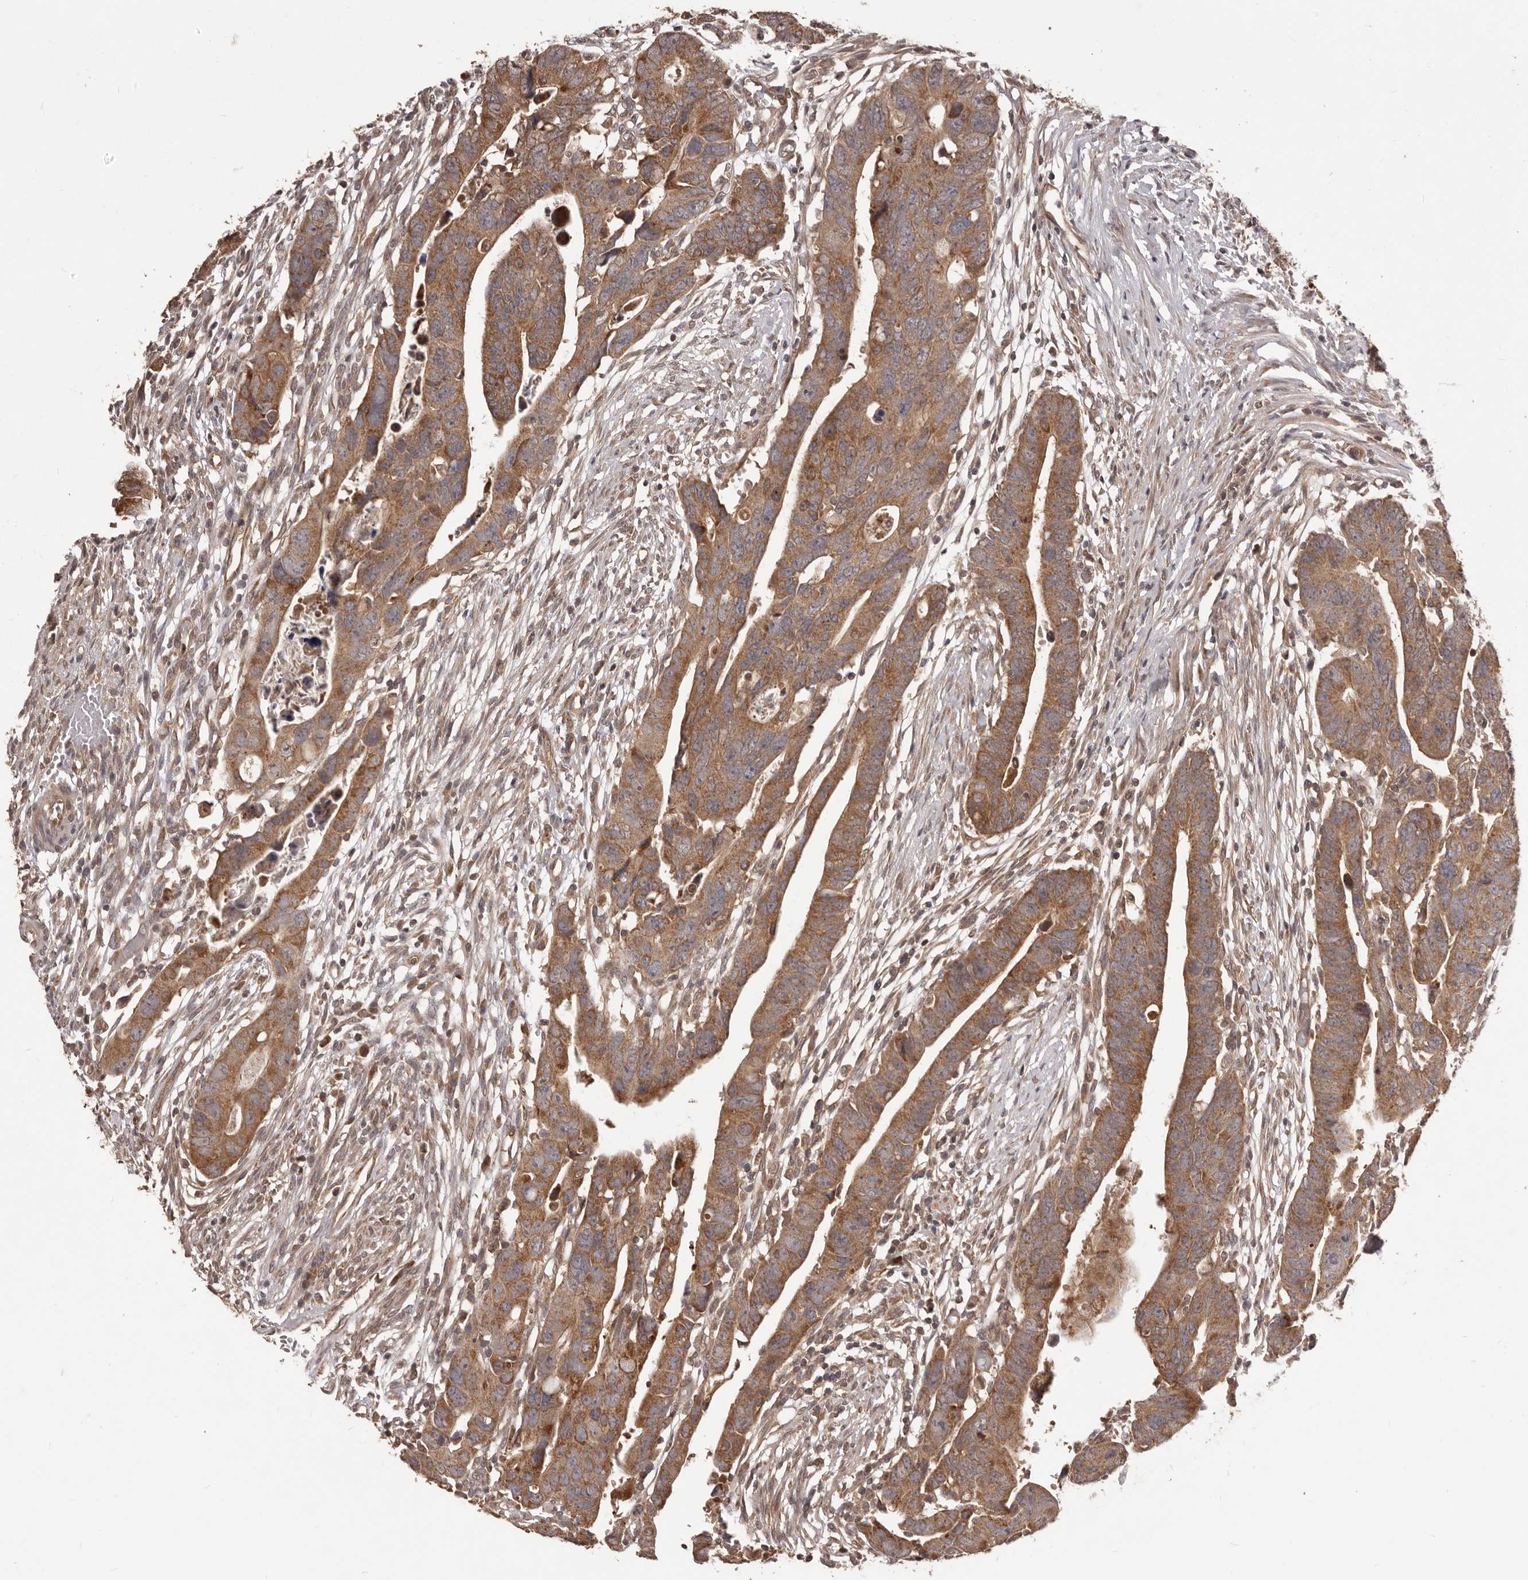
{"staining": {"intensity": "strong", "quantity": ">75%", "location": "cytoplasmic/membranous"}, "tissue": "colorectal cancer", "cell_type": "Tumor cells", "image_type": "cancer", "snomed": [{"axis": "morphology", "description": "Adenocarcinoma, NOS"}, {"axis": "topography", "description": "Rectum"}], "caption": "Human adenocarcinoma (colorectal) stained for a protein (brown) reveals strong cytoplasmic/membranous positive expression in about >75% of tumor cells.", "gene": "MTO1", "patient": {"sex": "female", "age": 65}}